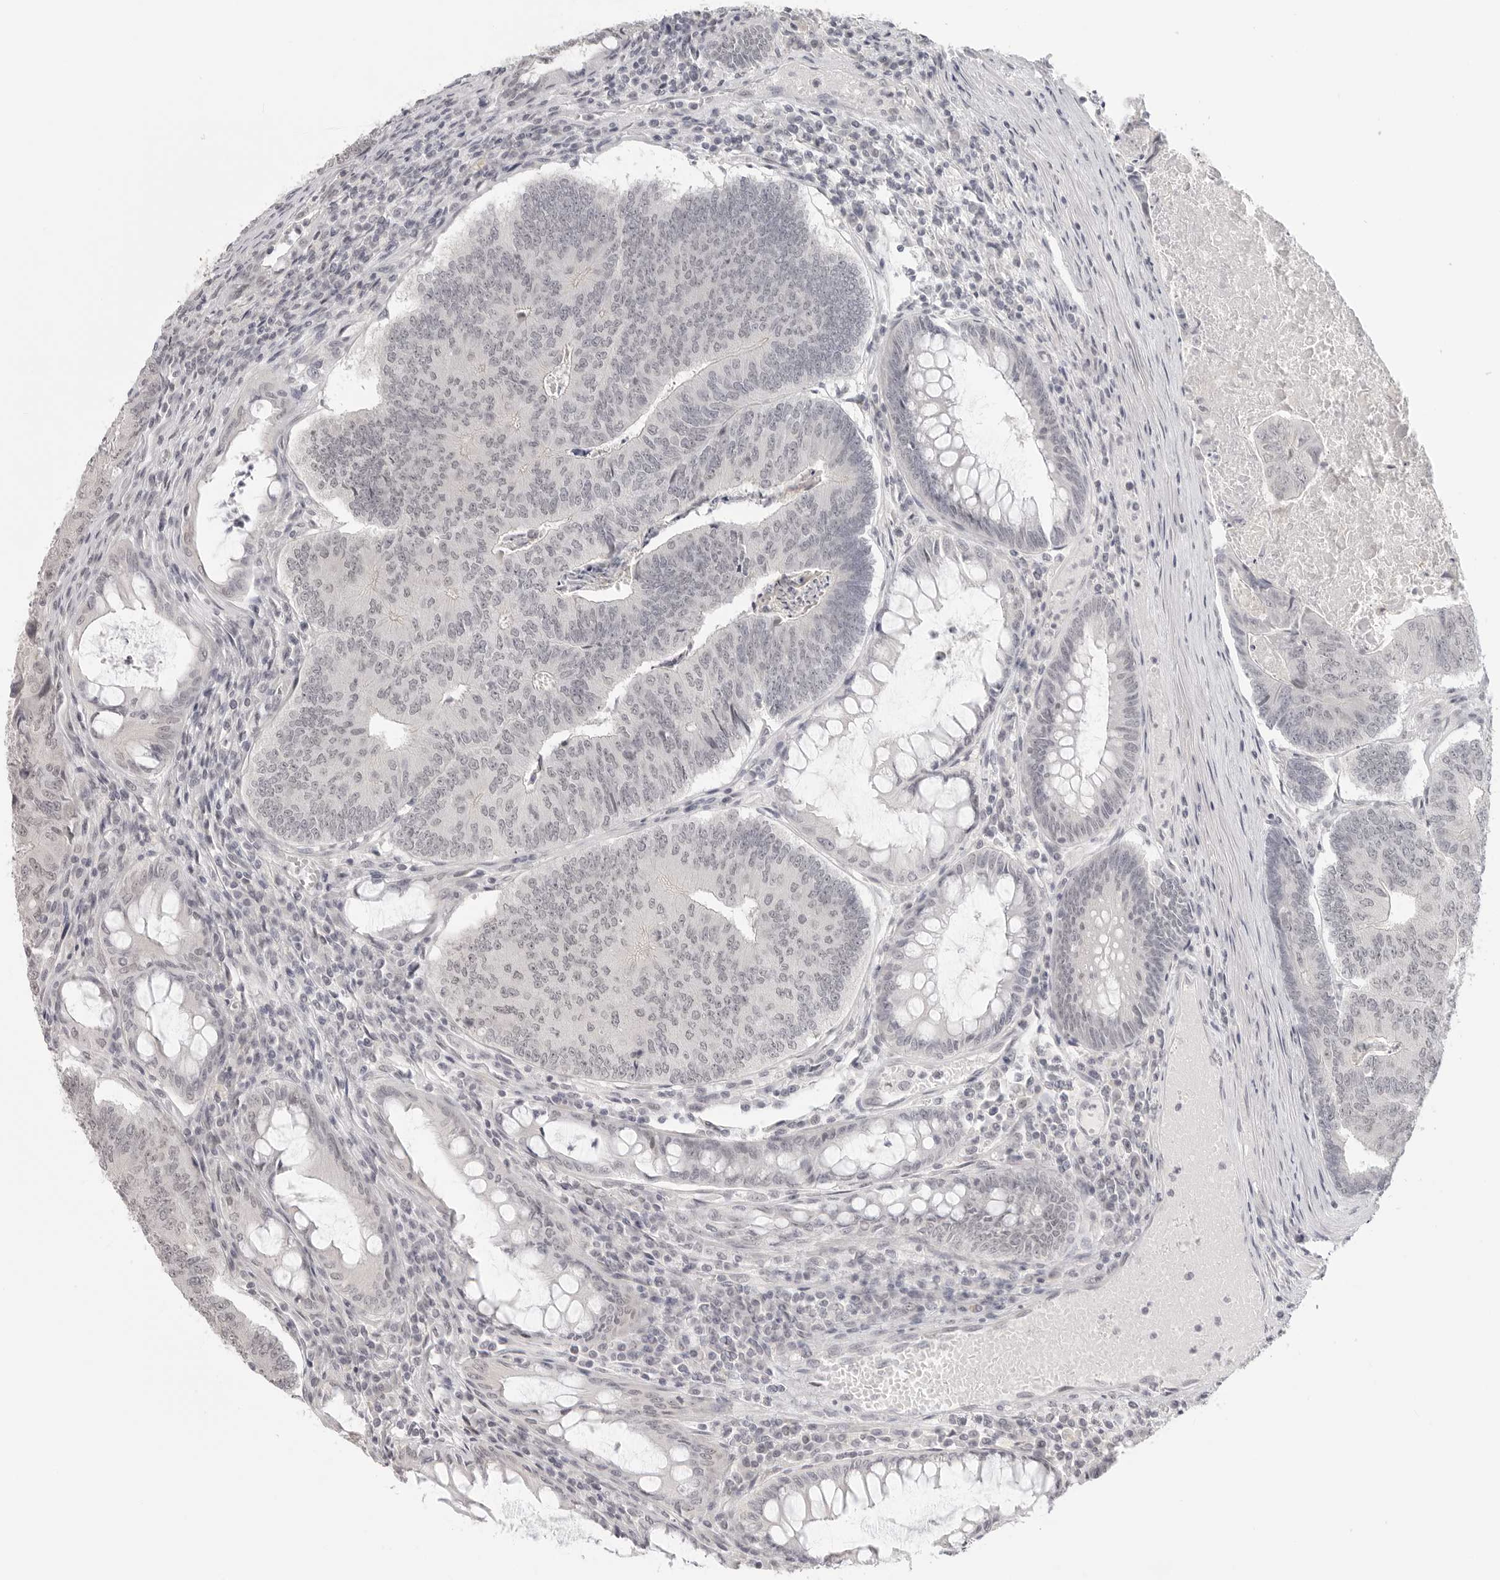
{"staining": {"intensity": "weak", "quantity": "<25%", "location": "nuclear"}, "tissue": "colorectal cancer", "cell_type": "Tumor cells", "image_type": "cancer", "snomed": [{"axis": "morphology", "description": "Adenocarcinoma, NOS"}, {"axis": "topography", "description": "Colon"}], "caption": "Photomicrograph shows no significant protein staining in tumor cells of colorectal adenocarcinoma. The staining was performed using DAB to visualize the protein expression in brown, while the nuclei were stained in blue with hematoxylin (Magnification: 20x).", "gene": "KLK11", "patient": {"sex": "female", "age": 67}}